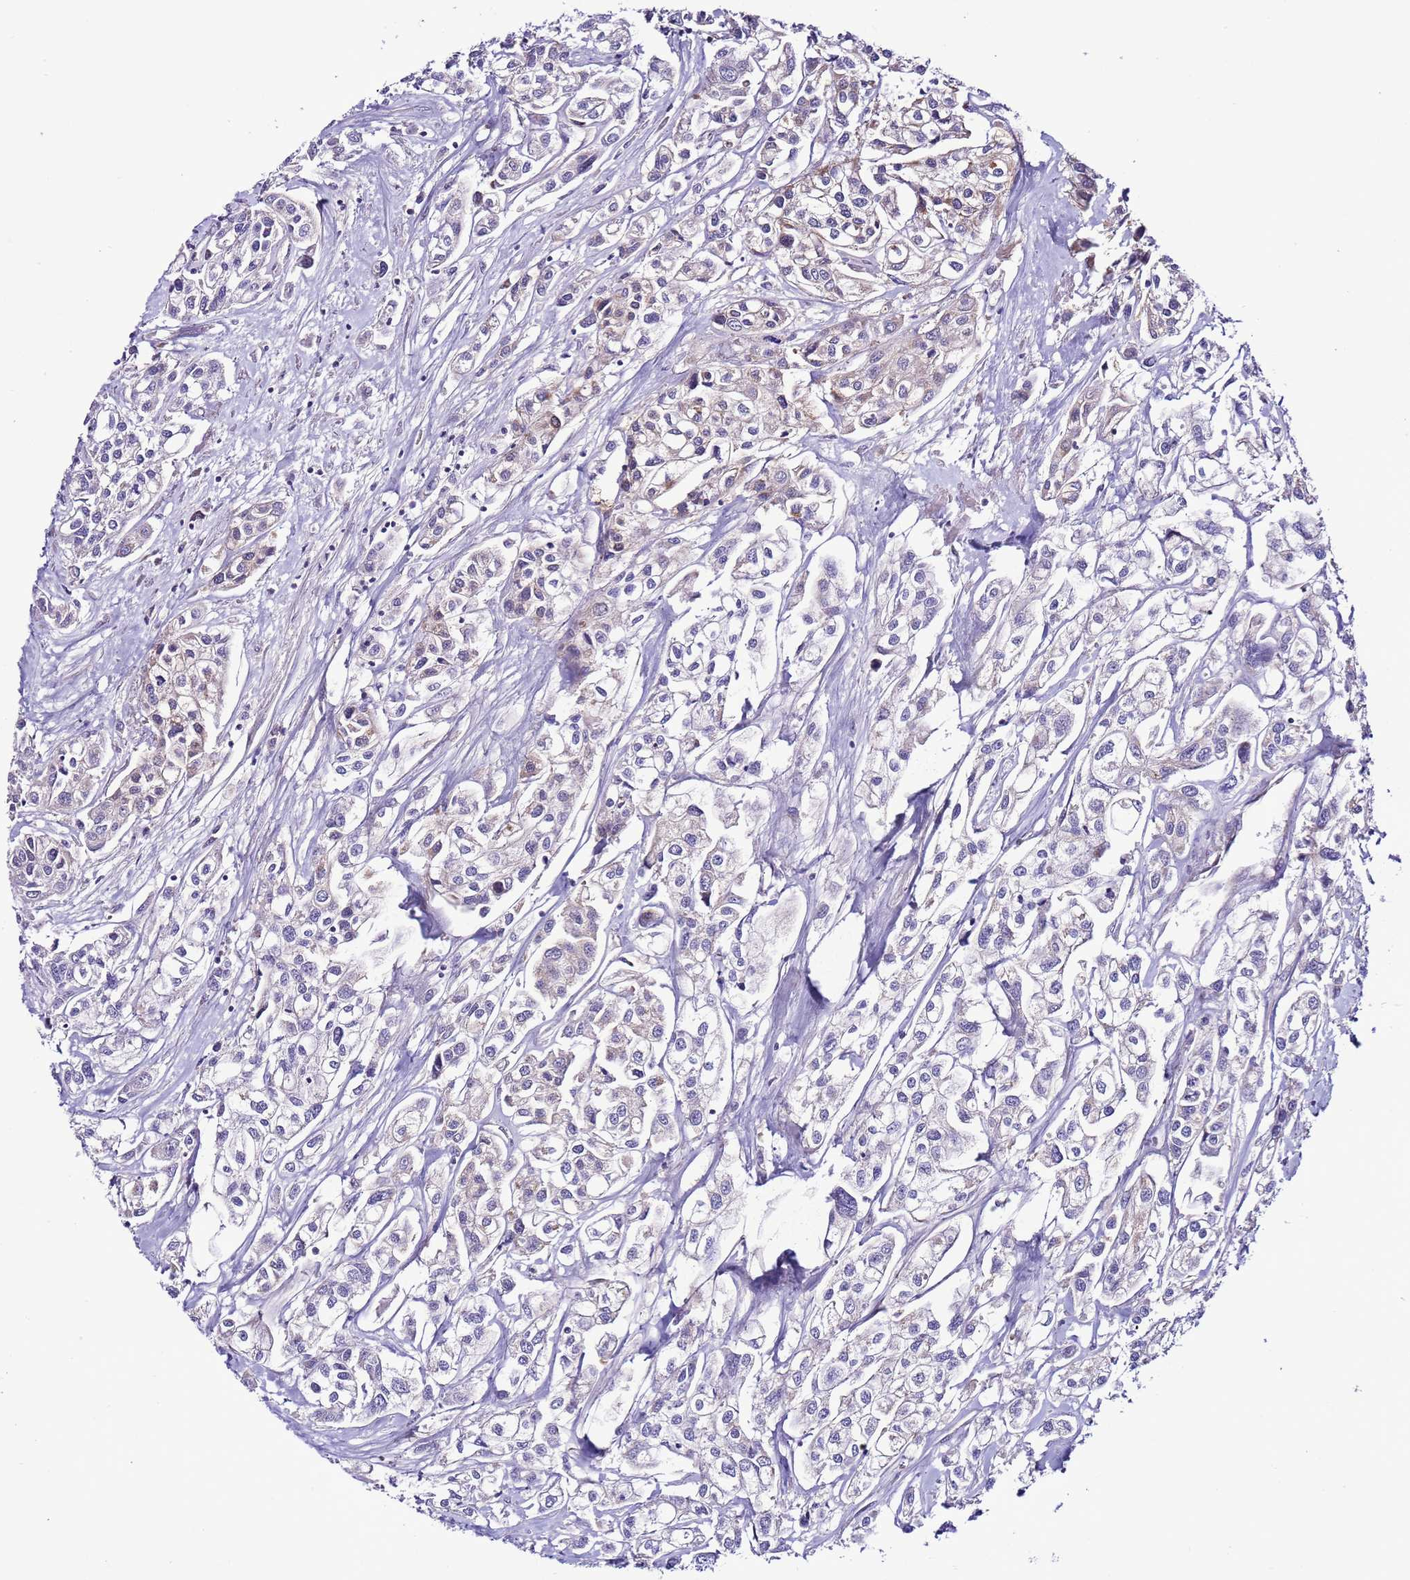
{"staining": {"intensity": "negative", "quantity": "none", "location": "none"}, "tissue": "urothelial cancer", "cell_type": "Tumor cells", "image_type": "cancer", "snomed": [{"axis": "morphology", "description": "Urothelial carcinoma, High grade"}, {"axis": "topography", "description": "Urinary bladder"}], "caption": "This is a histopathology image of immunohistochemistry (IHC) staining of urothelial cancer, which shows no positivity in tumor cells. (Stains: DAB immunohistochemistry with hematoxylin counter stain, Microscopy: brightfield microscopy at high magnification).", "gene": "UEVLD", "patient": {"sex": "male", "age": 67}}